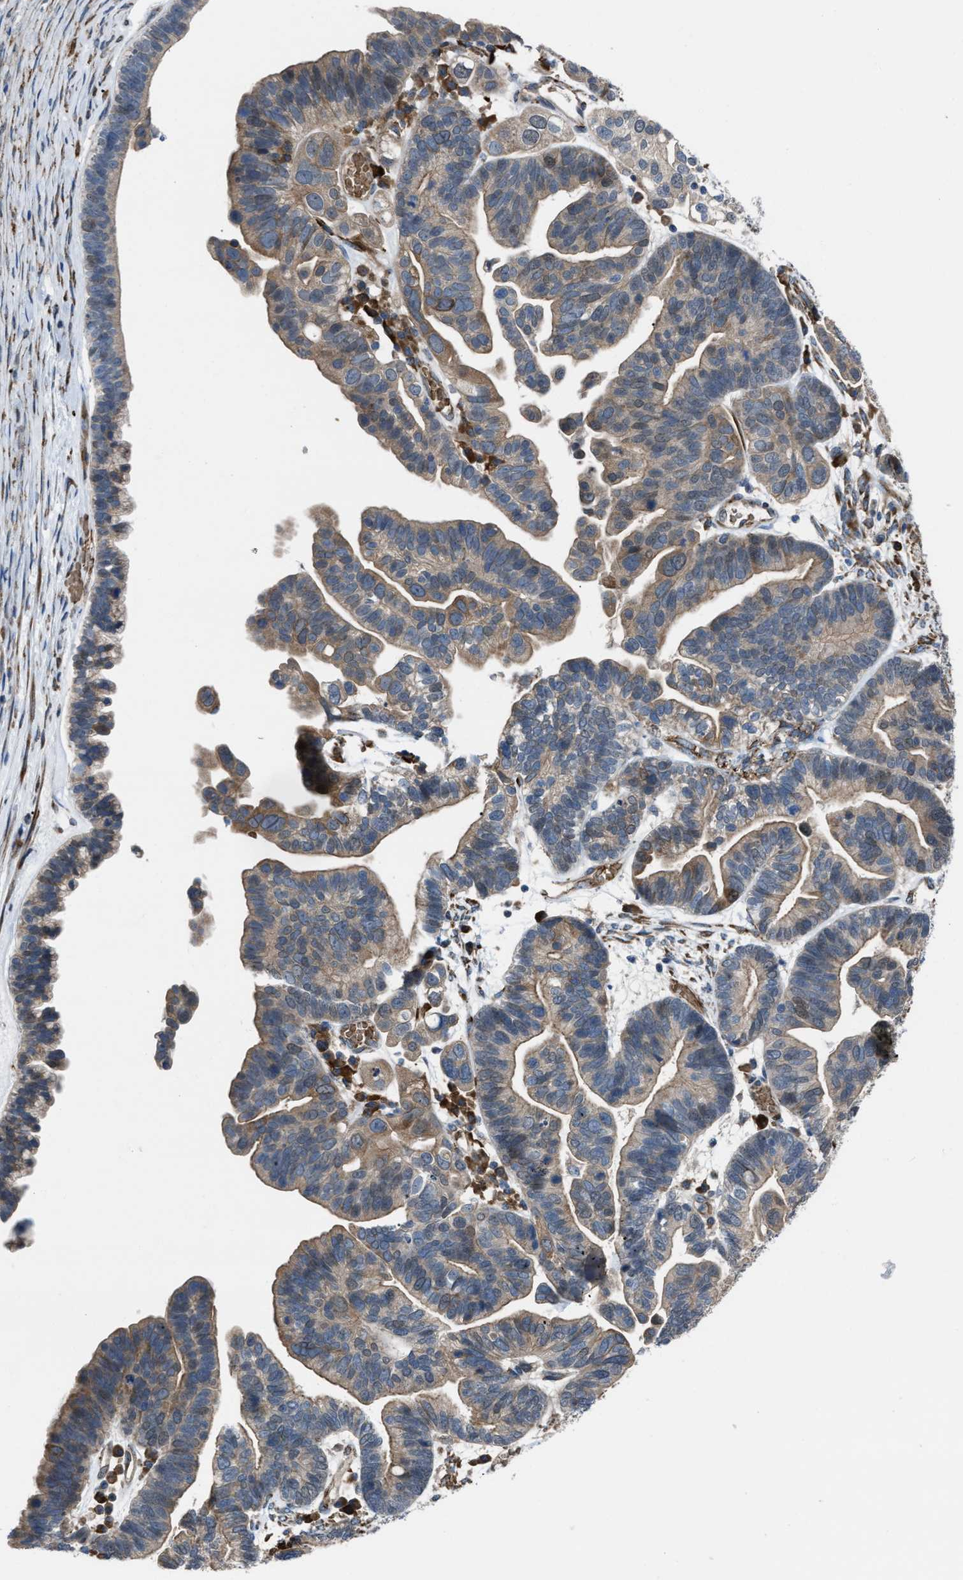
{"staining": {"intensity": "moderate", "quantity": ">75%", "location": "cytoplasmic/membranous"}, "tissue": "ovarian cancer", "cell_type": "Tumor cells", "image_type": "cancer", "snomed": [{"axis": "morphology", "description": "Cystadenocarcinoma, serous, NOS"}, {"axis": "topography", "description": "Ovary"}], "caption": "IHC of serous cystadenocarcinoma (ovarian) exhibits medium levels of moderate cytoplasmic/membranous expression in about >75% of tumor cells.", "gene": "SELENOM", "patient": {"sex": "female", "age": 56}}